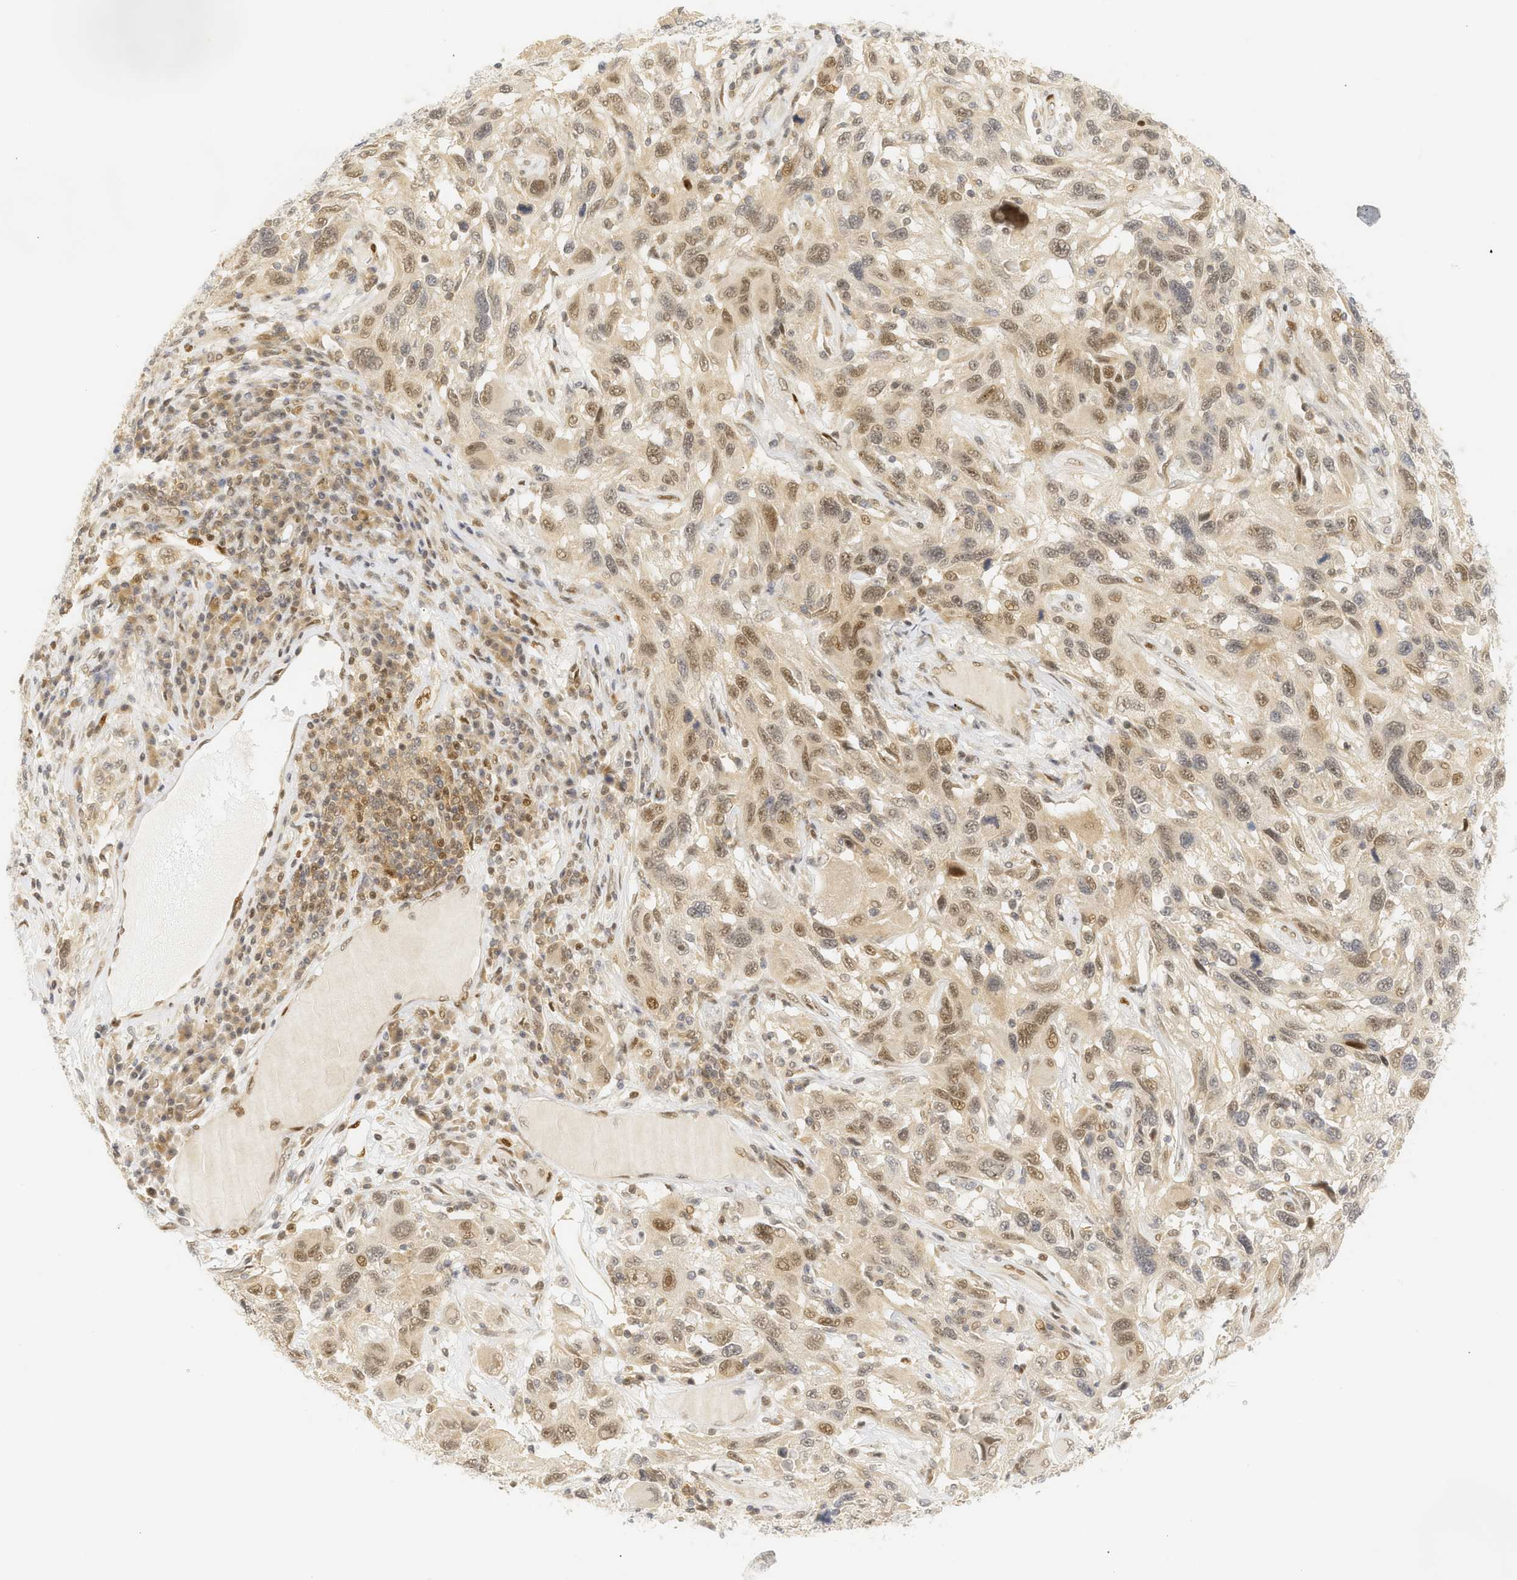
{"staining": {"intensity": "moderate", "quantity": ">75%", "location": "cytoplasmic/membranous,nuclear"}, "tissue": "melanoma", "cell_type": "Tumor cells", "image_type": "cancer", "snomed": [{"axis": "morphology", "description": "Malignant melanoma, NOS"}, {"axis": "topography", "description": "Skin"}], "caption": "Protein staining by immunohistochemistry exhibits moderate cytoplasmic/membranous and nuclear positivity in about >75% of tumor cells in malignant melanoma. (DAB IHC with brightfield microscopy, high magnification).", "gene": "SSBP2", "patient": {"sex": "male", "age": 53}}